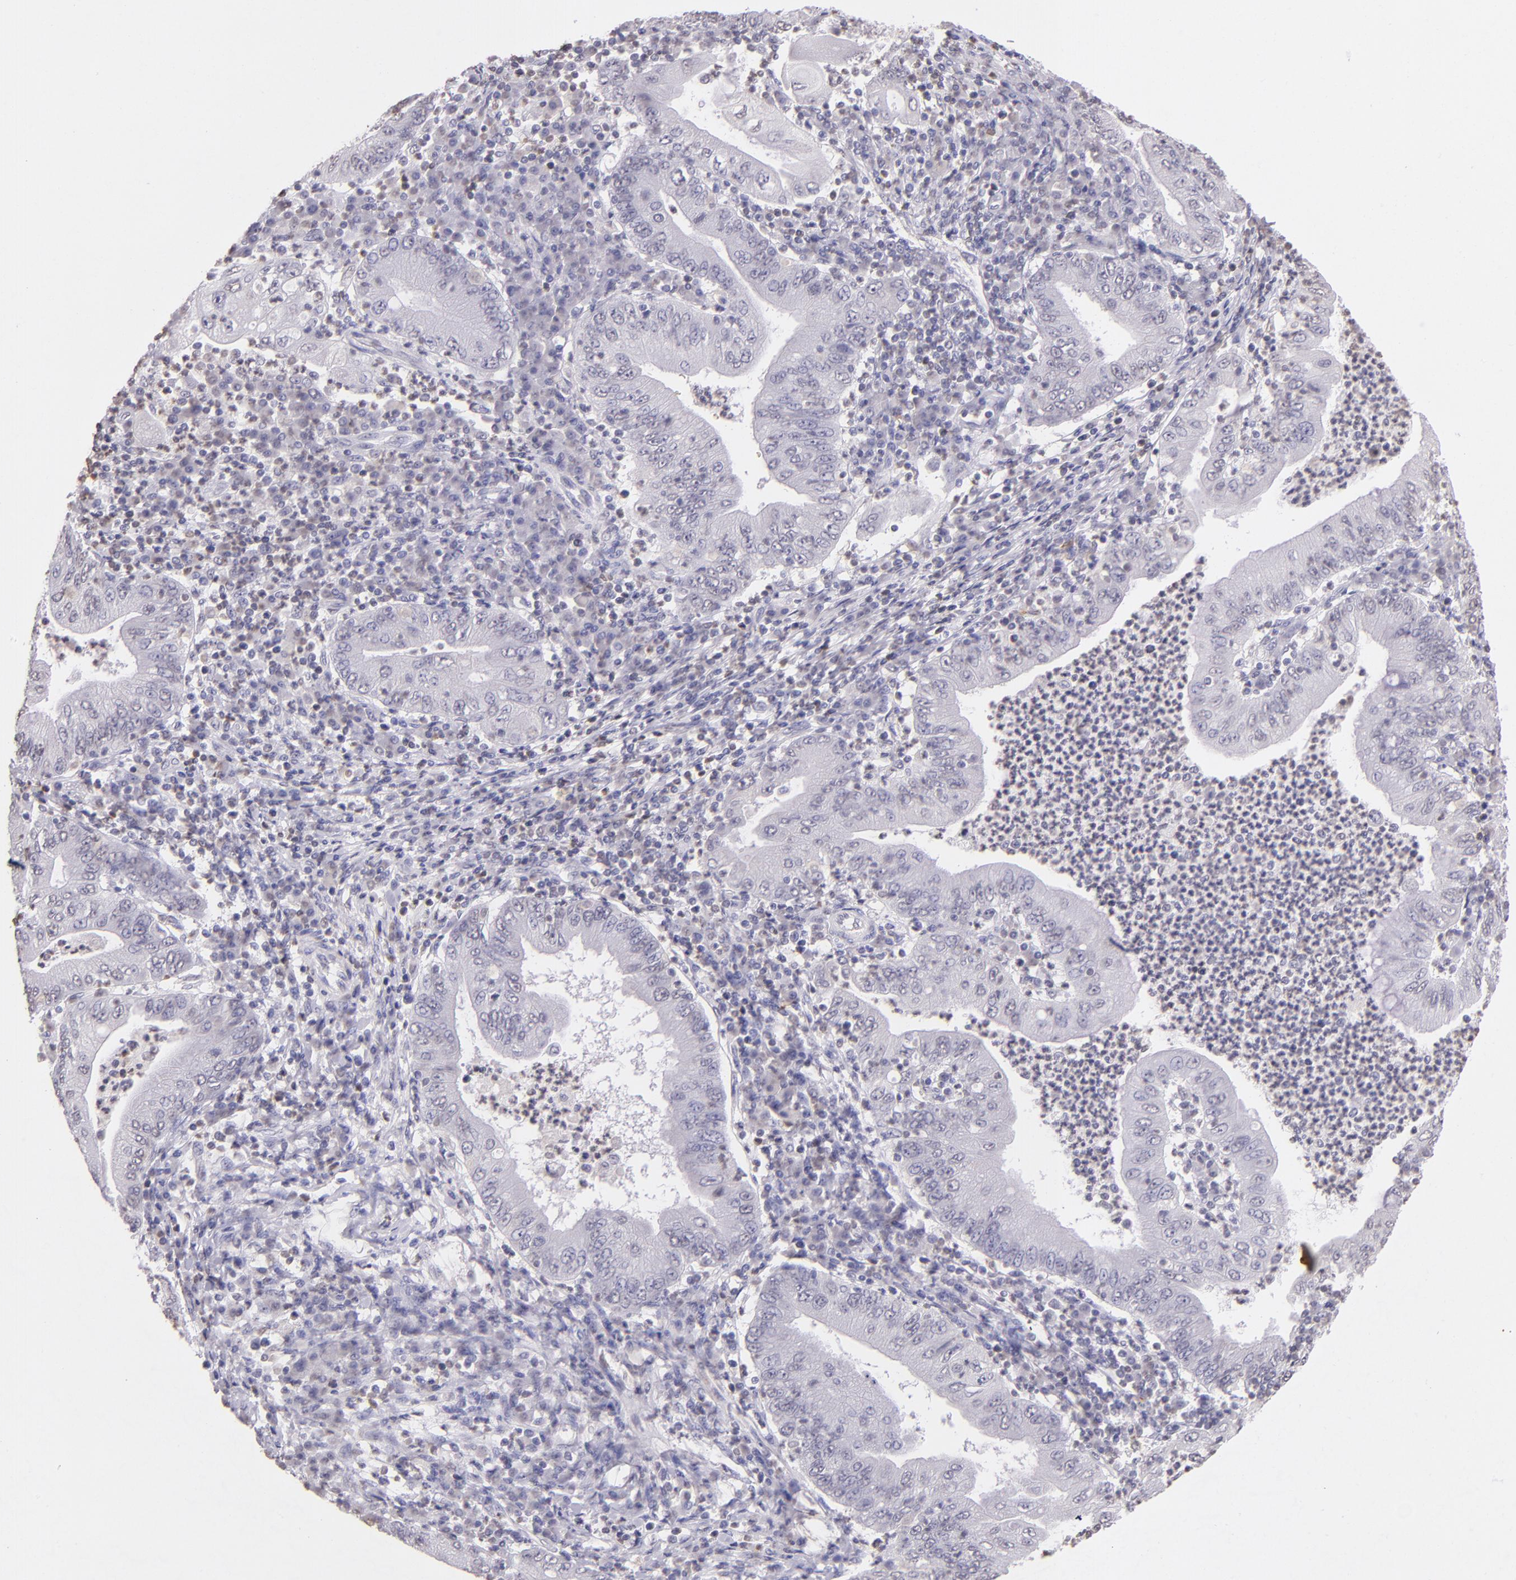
{"staining": {"intensity": "negative", "quantity": "none", "location": "none"}, "tissue": "stomach cancer", "cell_type": "Tumor cells", "image_type": "cancer", "snomed": [{"axis": "morphology", "description": "Normal tissue, NOS"}, {"axis": "morphology", "description": "Adenocarcinoma, NOS"}, {"axis": "topography", "description": "Esophagus"}, {"axis": "topography", "description": "Stomach, upper"}, {"axis": "topography", "description": "Peripheral nerve tissue"}], "caption": "Immunohistochemical staining of human stomach cancer shows no significant staining in tumor cells.", "gene": "RTN1", "patient": {"sex": "male", "age": 62}}